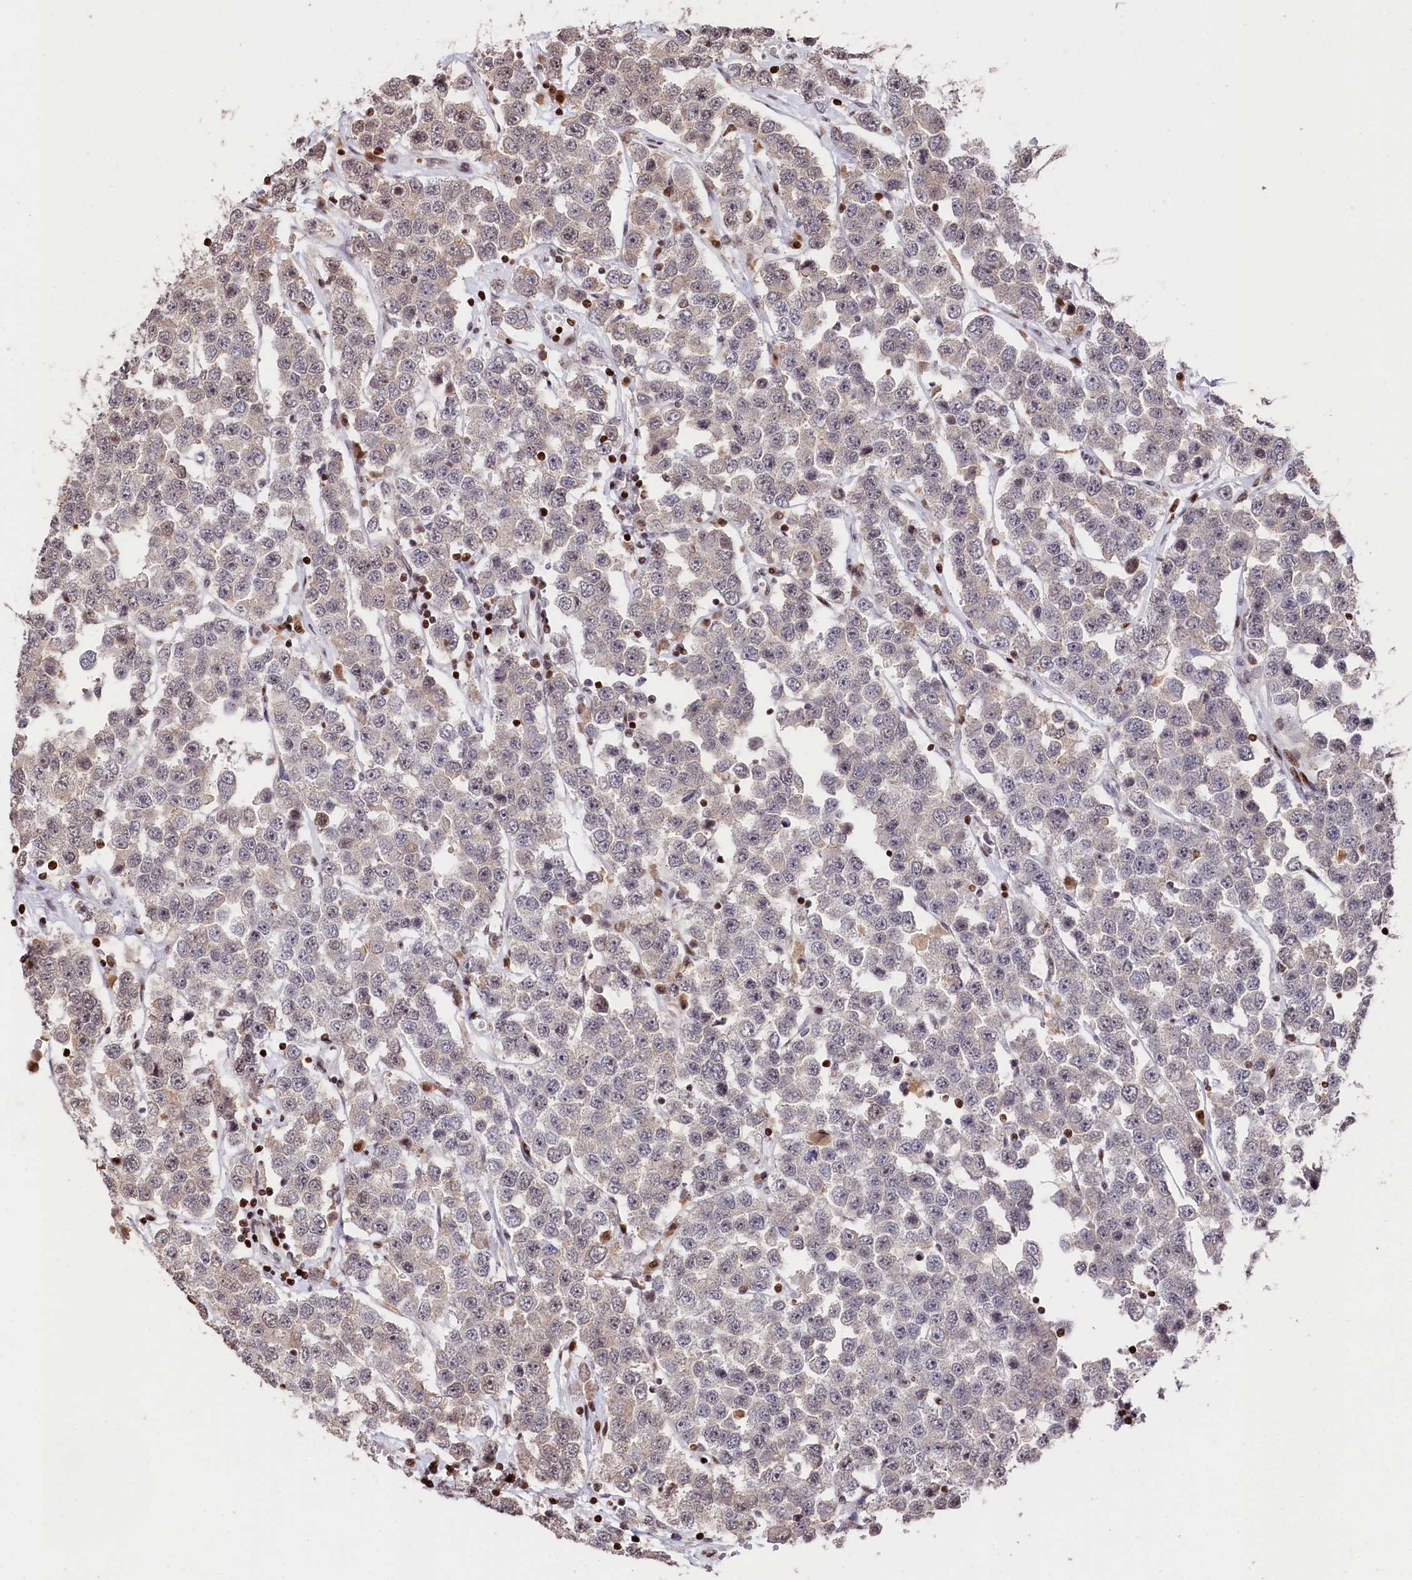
{"staining": {"intensity": "weak", "quantity": "<25%", "location": "cytoplasmic/membranous"}, "tissue": "testis cancer", "cell_type": "Tumor cells", "image_type": "cancer", "snomed": [{"axis": "morphology", "description": "Seminoma, NOS"}, {"axis": "topography", "description": "Testis"}], "caption": "DAB (3,3'-diaminobenzidine) immunohistochemical staining of human testis cancer reveals no significant staining in tumor cells.", "gene": "MCF2L2", "patient": {"sex": "male", "age": 28}}